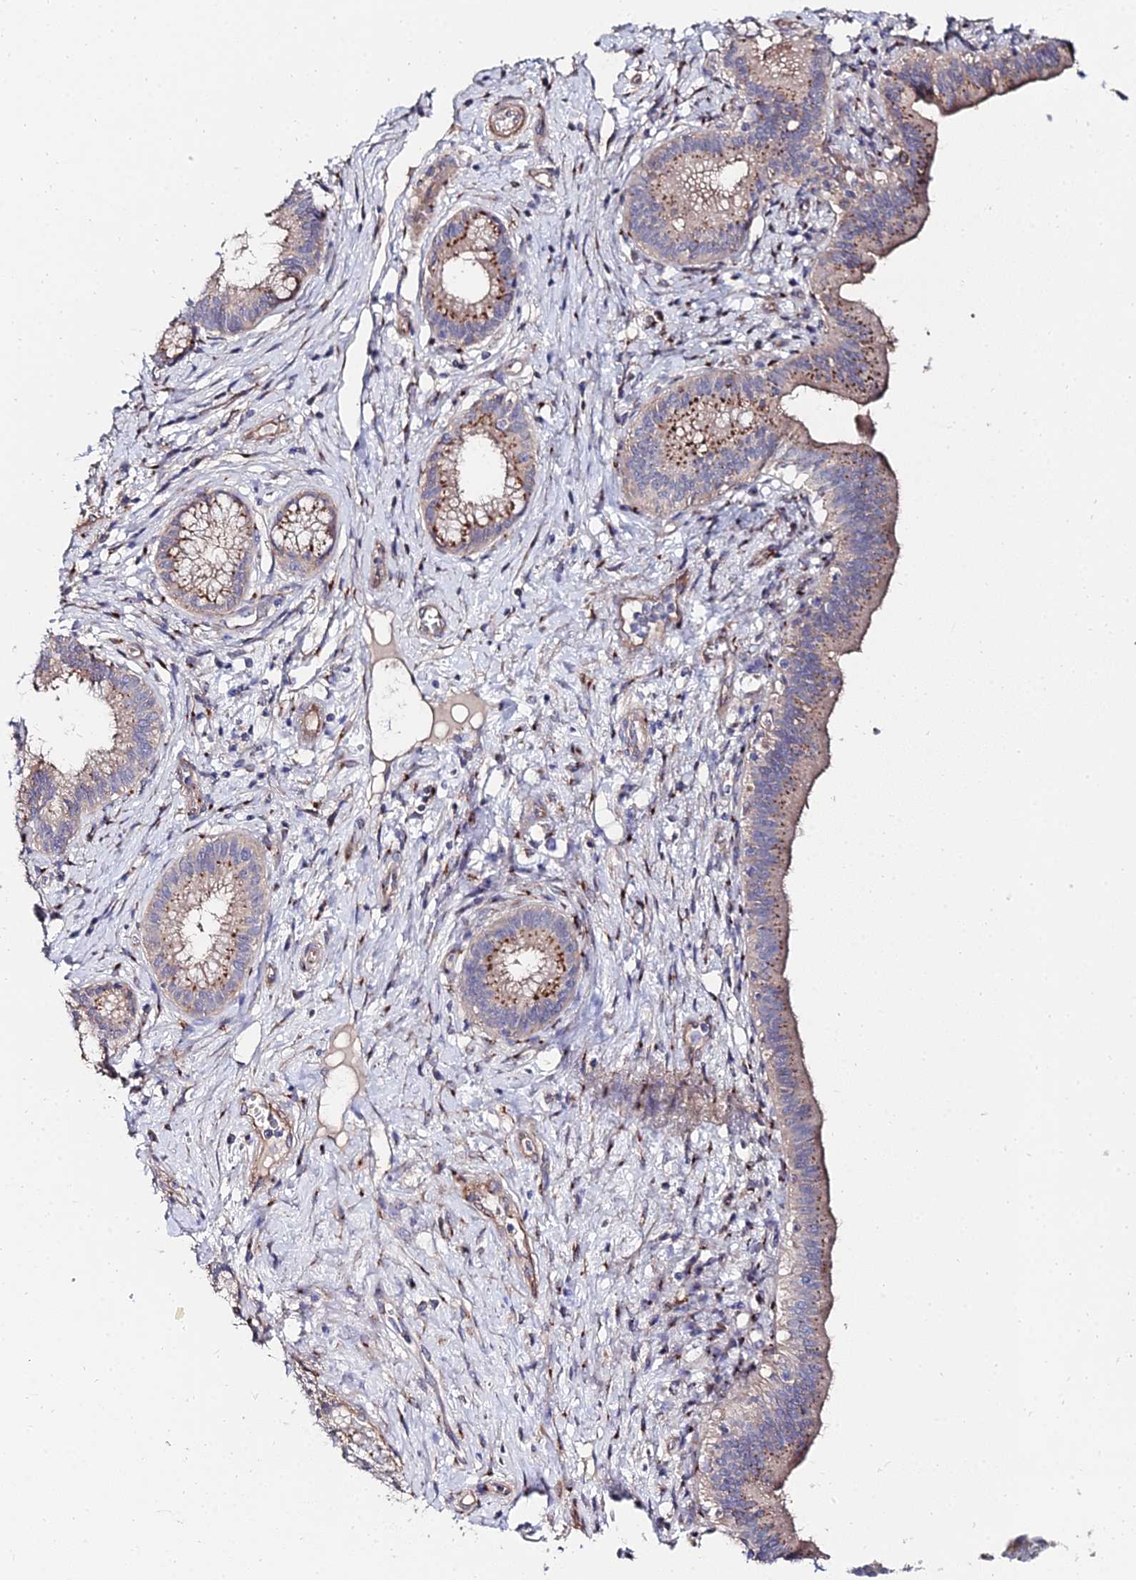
{"staining": {"intensity": "moderate", "quantity": ">75%", "location": "cytoplasmic/membranous"}, "tissue": "pancreatic cancer", "cell_type": "Tumor cells", "image_type": "cancer", "snomed": [{"axis": "morphology", "description": "Adenocarcinoma, NOS"}, {"axis": "topography", "description": "Pancreas"}], "caption": "Pancreatic adenocarcinoma stained with a brown dye displays moderate cytoplasmic/membranous positive staining in approximately >75% of tumor cells.", "gene": "BORCS8", "patient": {"sex": "male", "age": 72}}